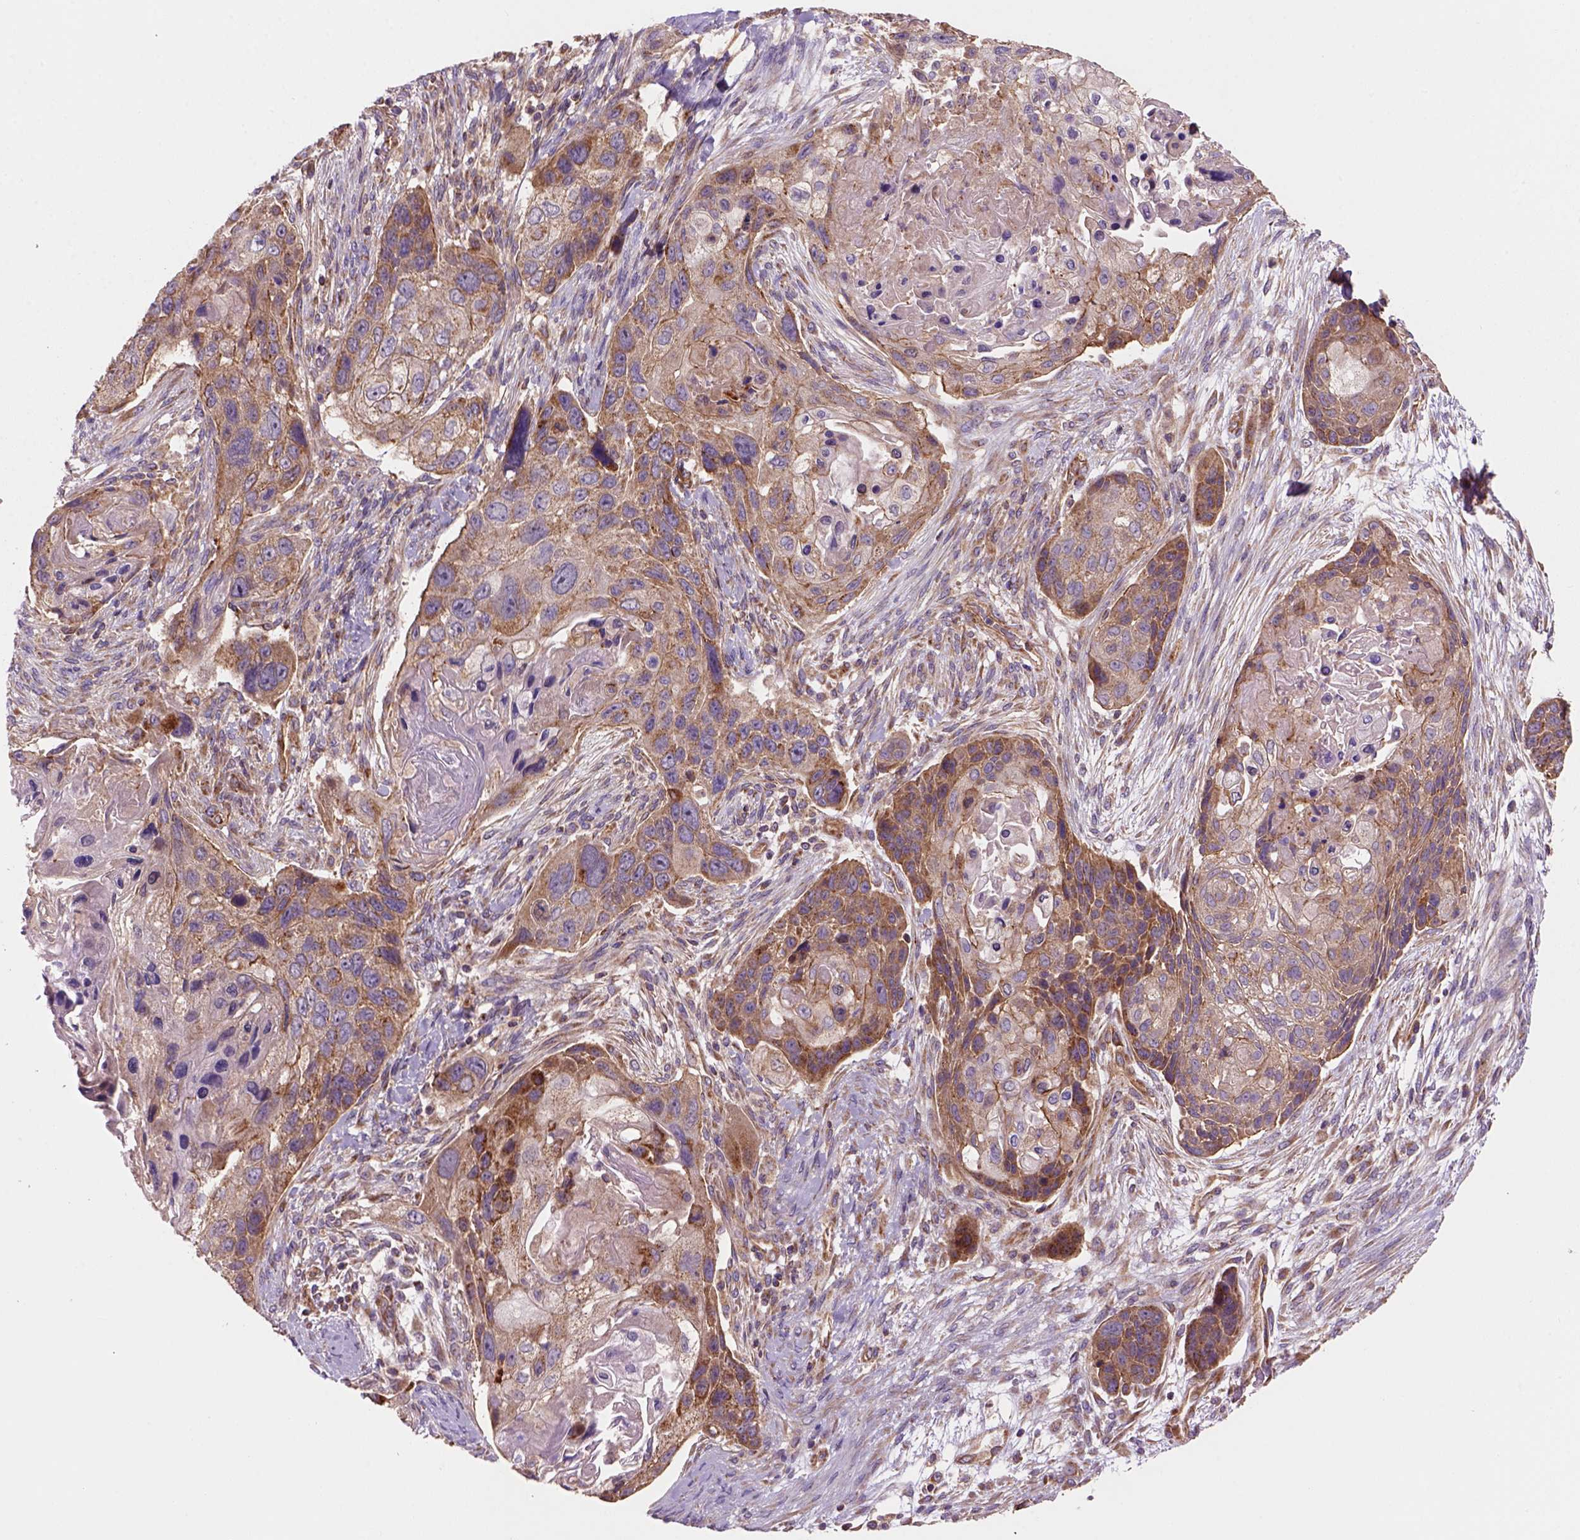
{"staining": {"intensity": "moderate", "quantity": "25%-75%", "location": "cytoplasmic/membranous"}, "tissue": "lung cancer", "cell_type": "Tumor cells", "image_type": "cancer", "snomed": [{"axis": "morphology", "description": "Squamous cell carcinoma, NOS"}, {"axis": "topography", "description": "Lung"}], "caption": "IHC histopathology image of lung cancer (squamous cell carcinoma) stained for a protein (brown), which shows medium levels of moderate cytoplasmic/membranous positivity in approximately 25%-75% of tumor cells.", "gene": "WARS2", "patient": {"sex": "male", "age": 69}}